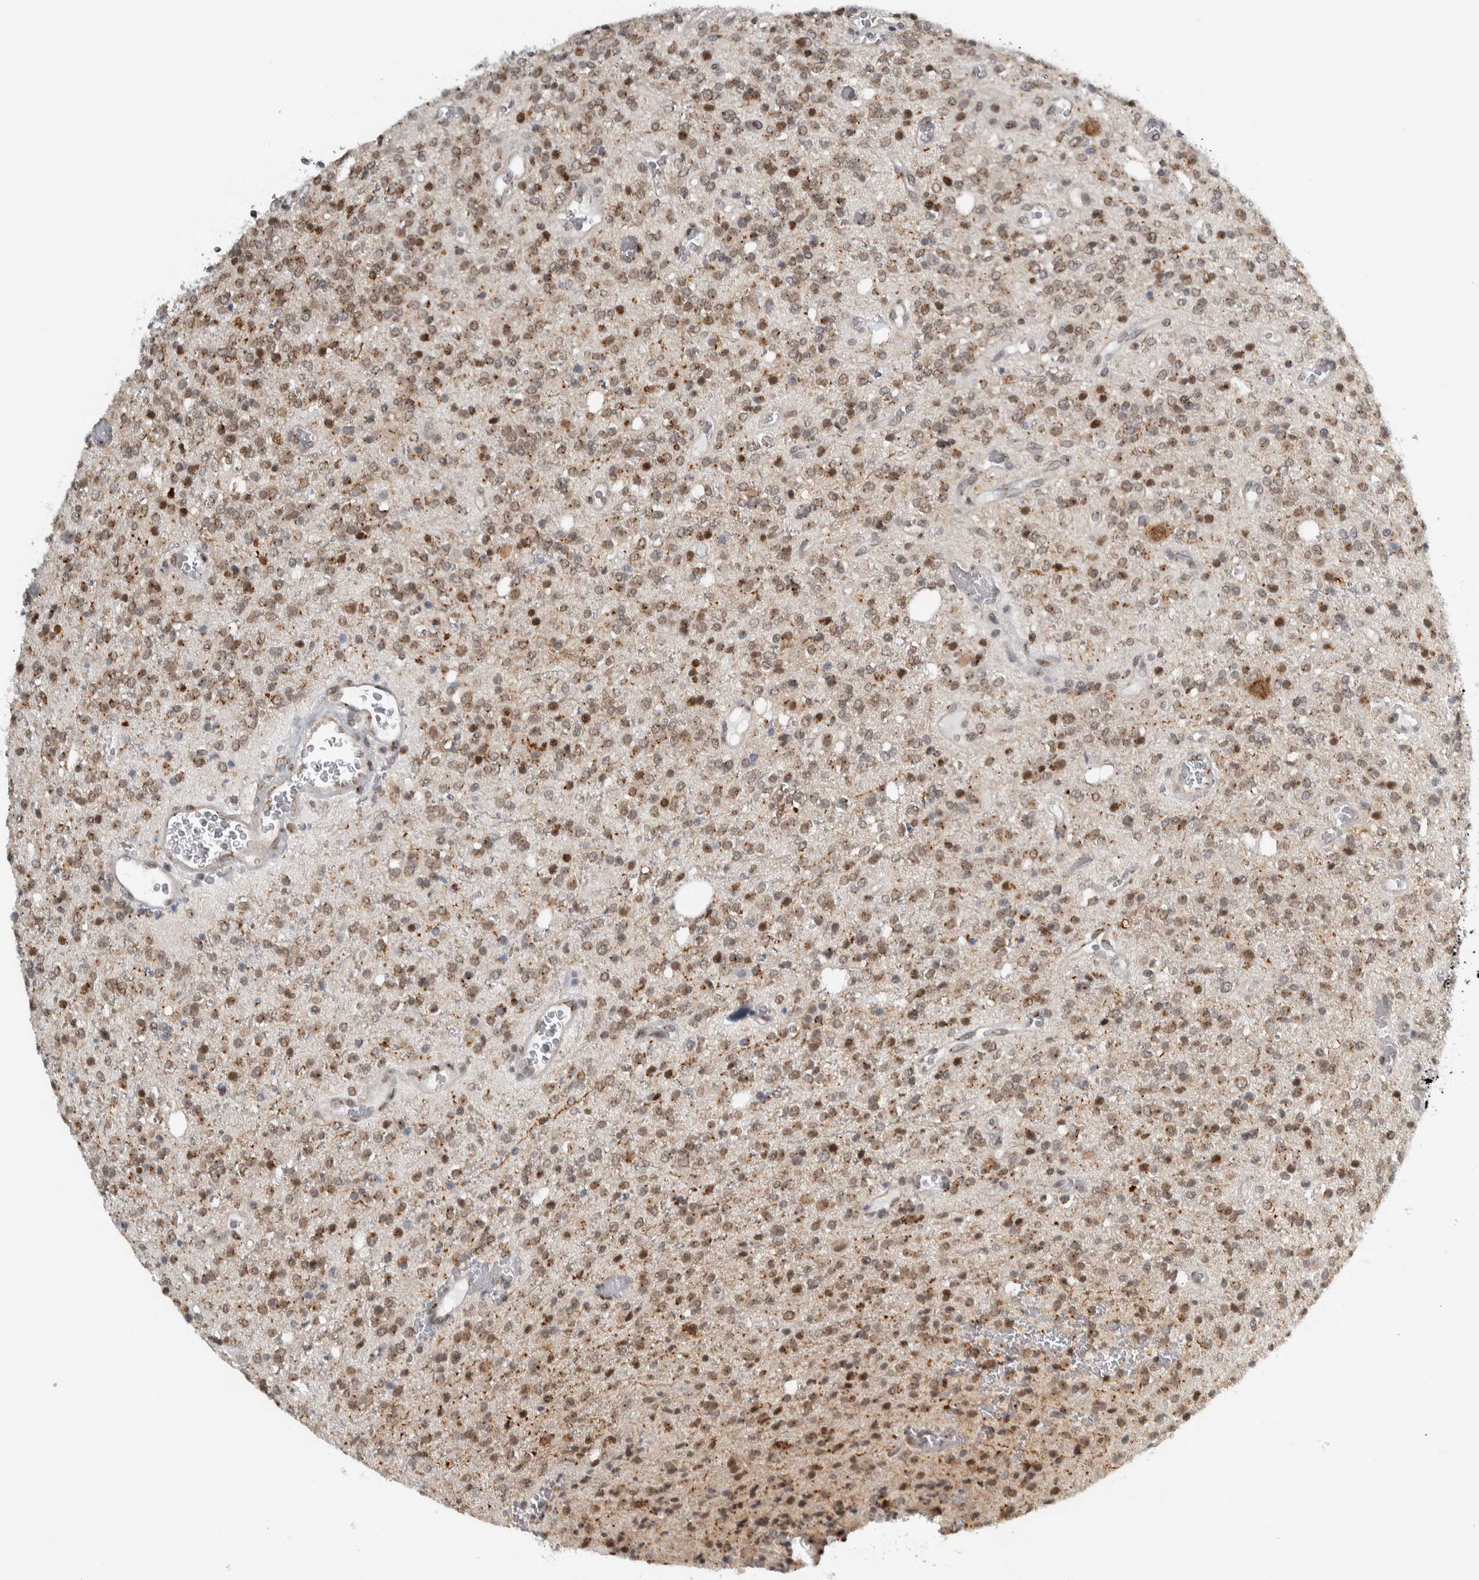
{"staining": {"intensity": "weak", "quantity": ">75%", "location": "nuclear"}, "tissue": "glioma", "cell_type": "Tumor cells", "image_type": "cancer", "snomed": [{"axis": "morphology", "description": "Glioma, malignant, High grade"}, {"axis": "topography", "description": "Brain"}], "caption": "The immunohistochemical stain labels weak nuclear positivity in tumor cells of malignant glioma (high-grade) tissue. (DAB (3,3'-diaminobenzidine) = brown stain, brightfield microscopy at high magnification).", "gene": "ZMYND8", "patient": {"sex": "male", "age": 34}}